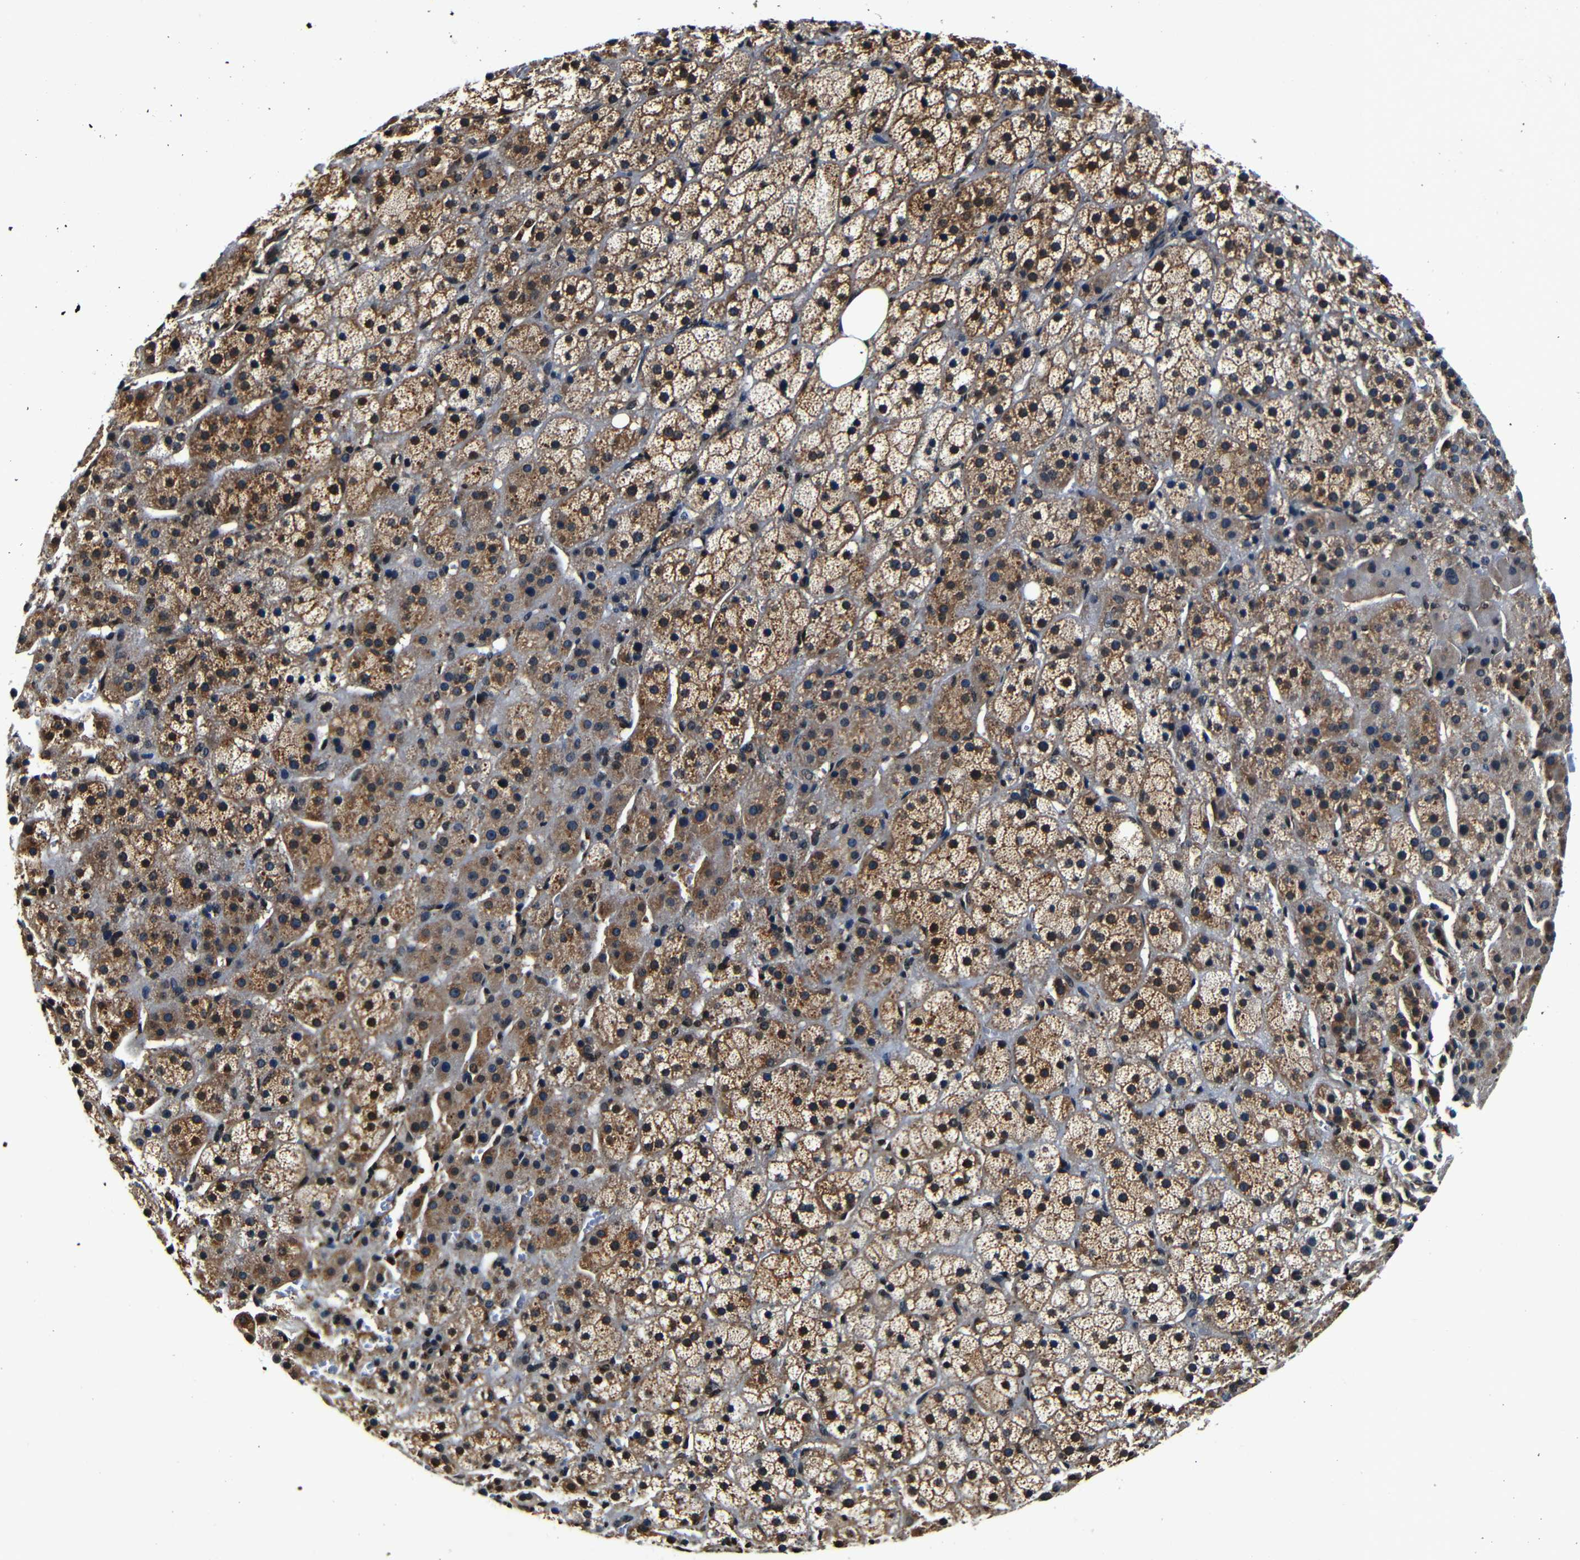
{"staining": {"intensity": "moderate", "quantity": ">75%", "location": "cytoplasmic/membranous,nuclear"}, "tissue": "adrenal gland", "cell_type": "Glandular cells", "image_type": "normal", "snomed": [{"axis": "morphology", "description": "Normal tissue, NOS"}, {"axis": "topography", "description": "Adrenal gland"}], "caption": "Adrenal gland stained with immunohistochemistry (IHC) shows moderate cytoplasmic/membranous,nuclear staining in about >75% of glandular cells.", "gene": "NCBP3", "patient": {"sex": "female", "age": 57}}